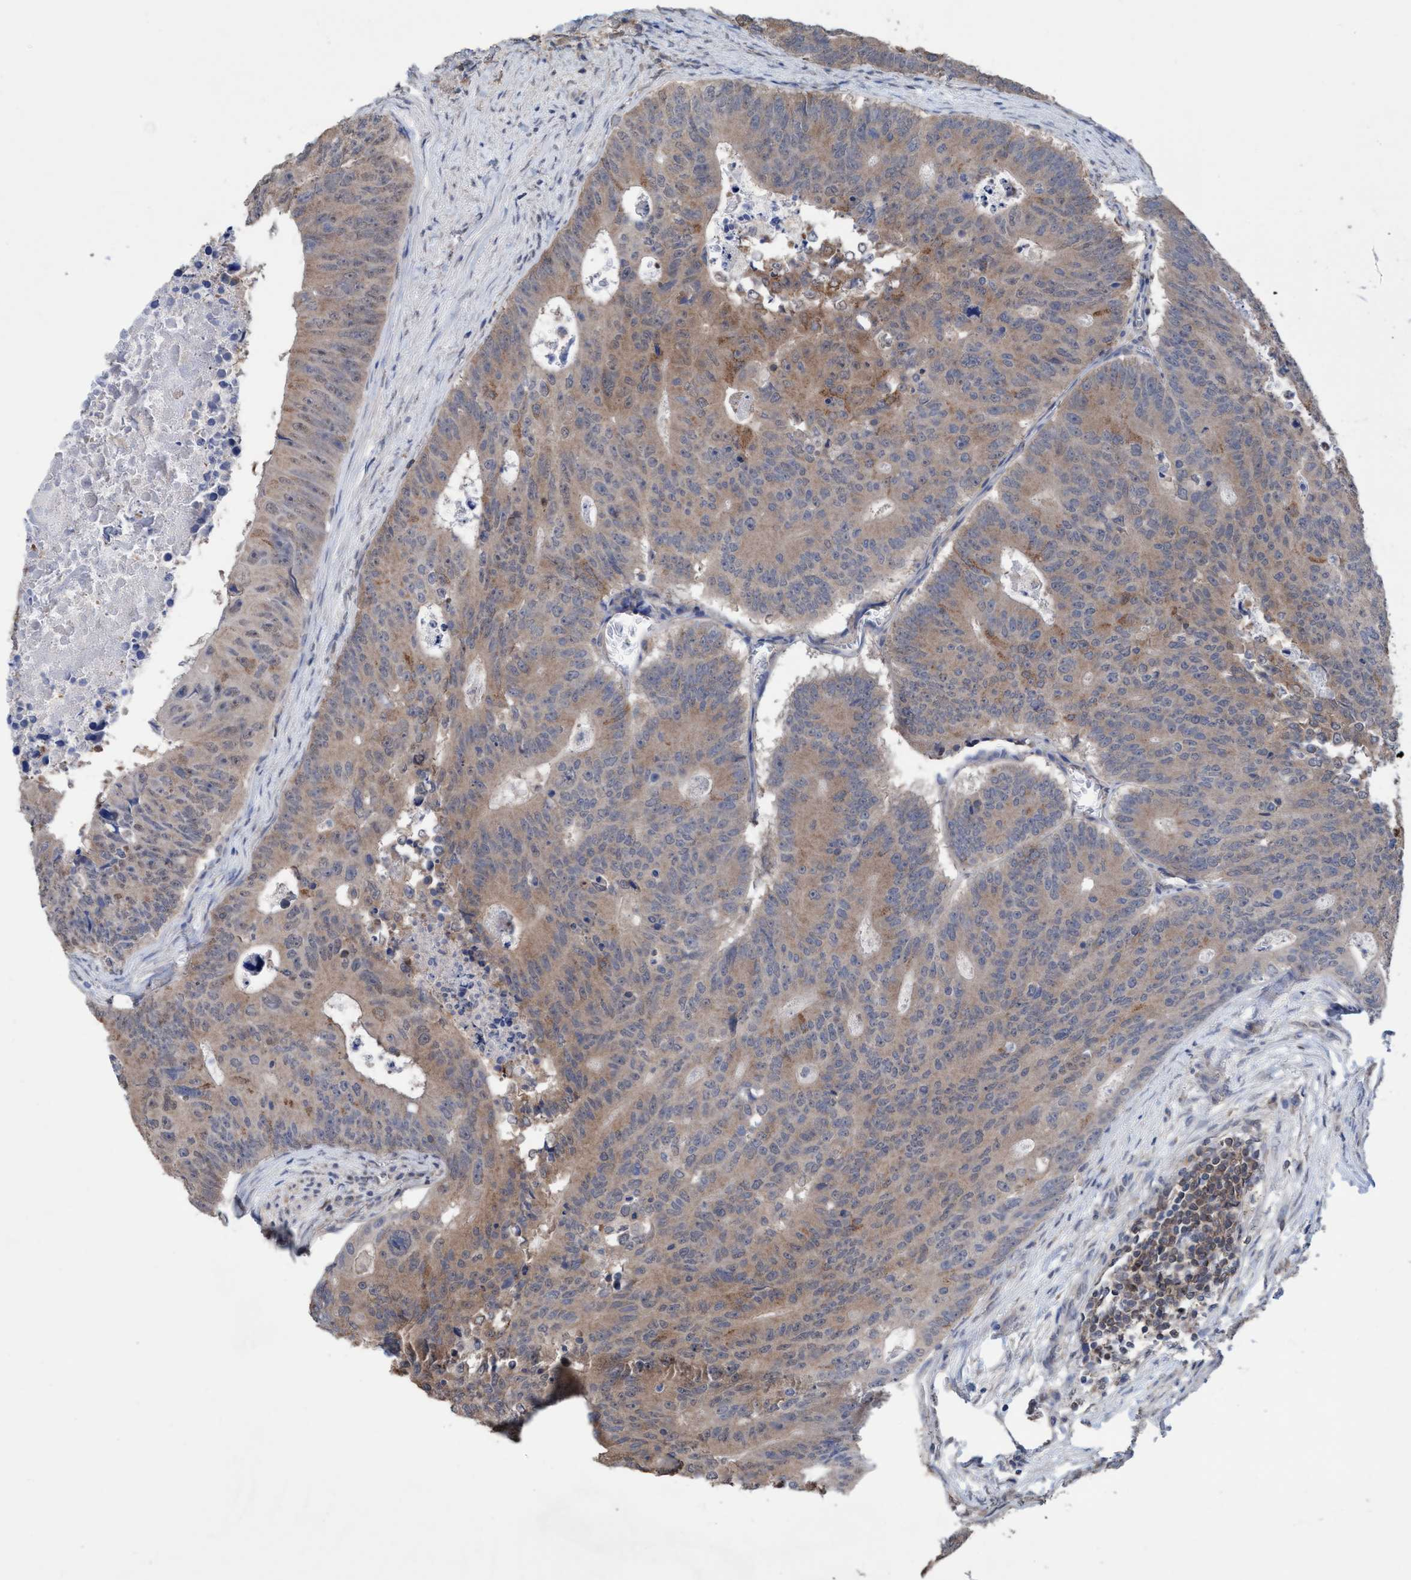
{"staining": {"intensity": "weak", "quantity": ">75%", "location": "cytoplasmic/membranous"}, "tissue": "colorectal cancer", "cell_type": "Tumor cells", "image_type": "cancer", "snomed": [{"axis": "morphology", "description": "Adenocarcinoma, NOS"}, {"axis": "topography", "description": "Colon"}], "caption": "Human adenocarcinoma (colorectal) stained for a protein (brown) shows weak cytoplasmic/membranous positive positivity in approximately >75% of tumor cells.", "gene": "GLOD4", "patient": {"sex": "male", "age": 87}}